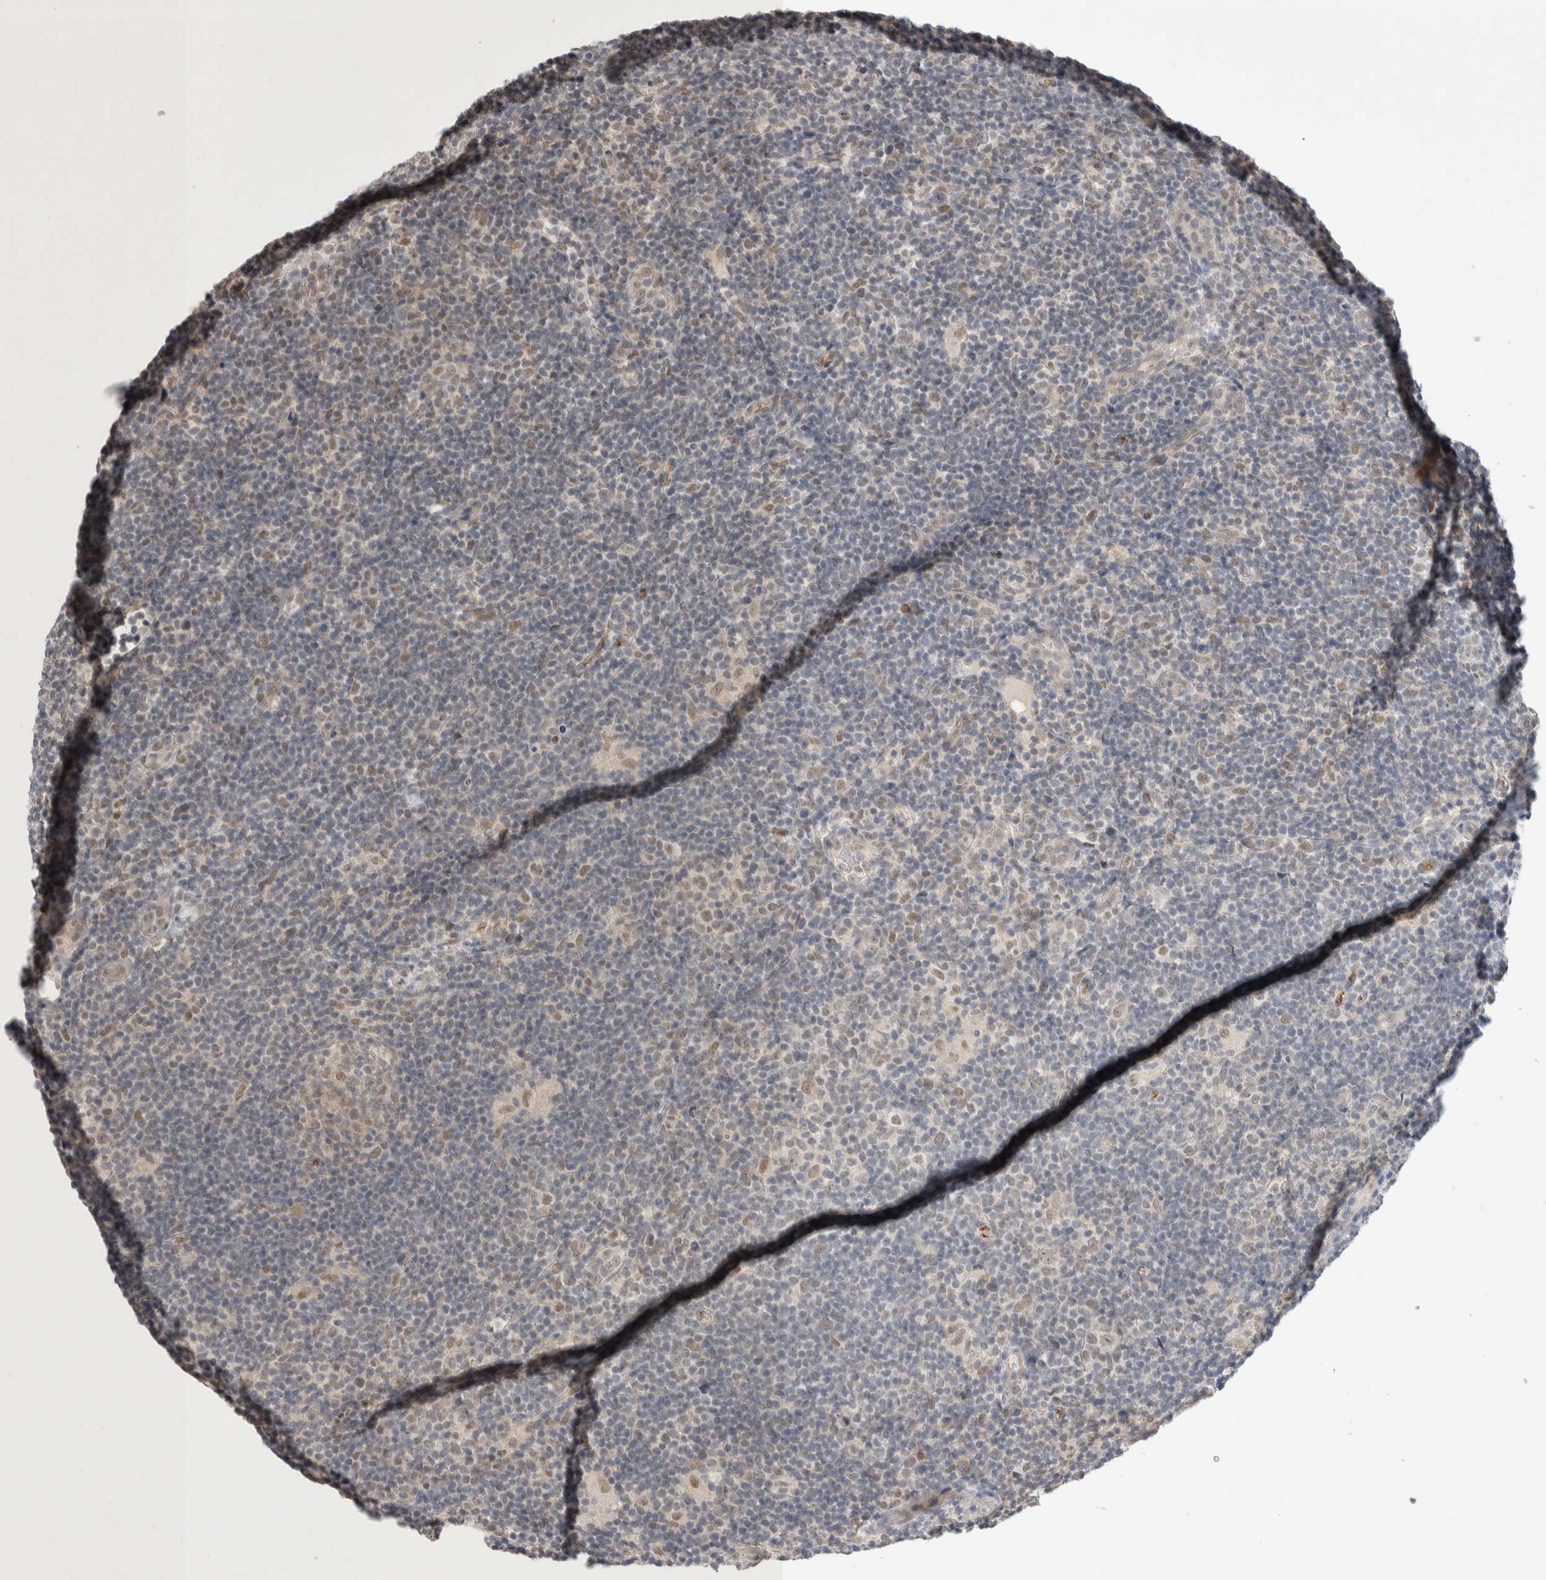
{"staining": {"intensity": "weak", "quantity": ">75%", "location": "nuclear"}, "tissue": "lymphoma", "cell_type": "Tumor cells", "image_type": "cancer", "snomed": [{"axis": "morphology", "description": "Hodgkin's disease, NOS"}, {"axis": "topography", "description": "Lymph node"}], "caption": "High-magnification brightfield microscopy of lymphoma stained with DAB (3,3'-diaminobenzidine) (brown) and counterstained with hematoxylin (blue). tumor cells exhibit weak nuclear expression is appreciated in about>75% of cells.", "gene": "ZNF704", "patient": {"sex": "female", "age": 57}}